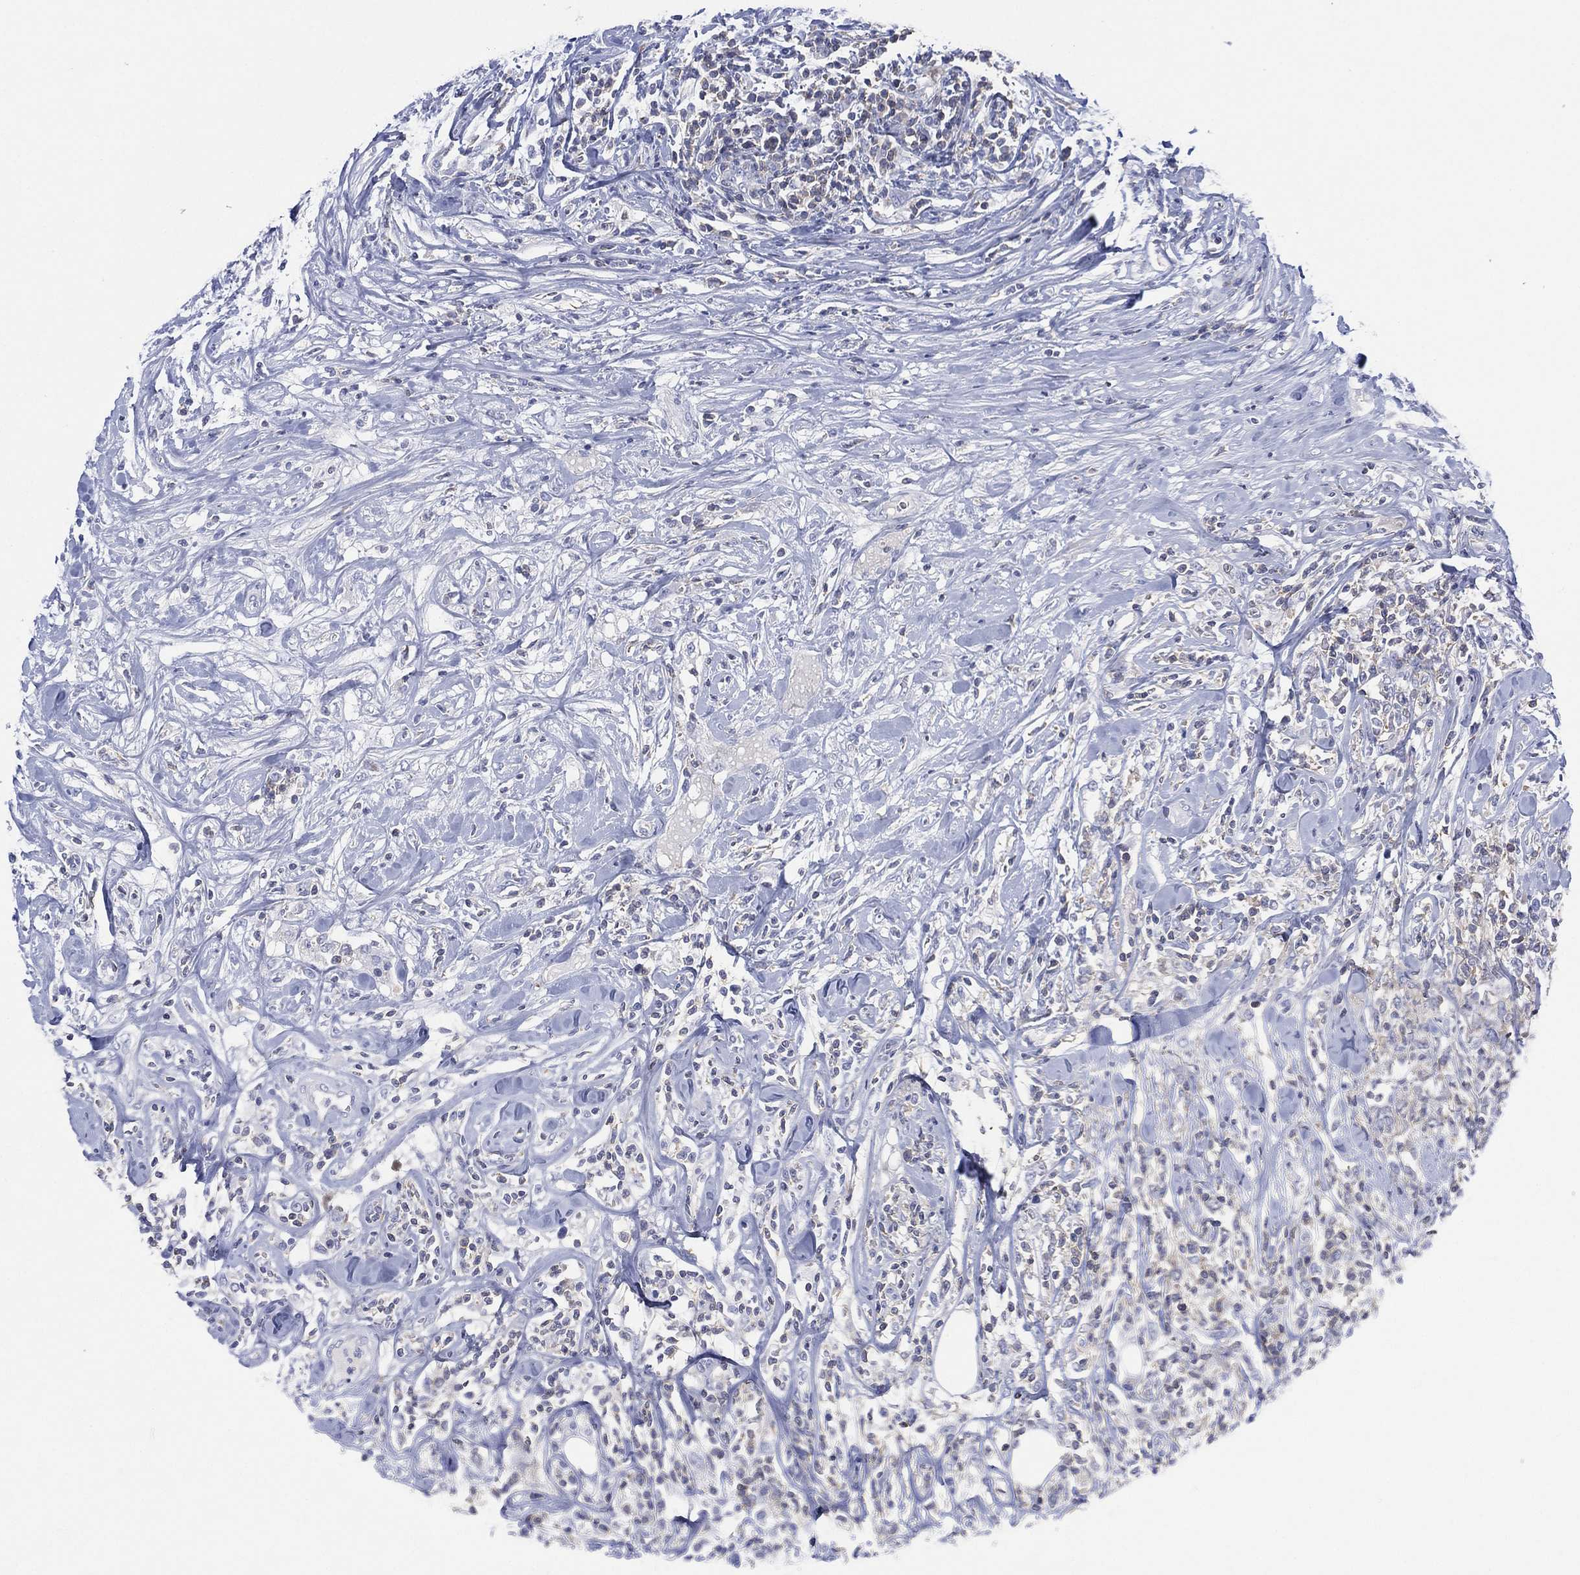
{"staining": {"intensity": "negative", "quantity": "none", "location": "none"}, "tissue": "lymphoma", "cell_type": "Tumor cells", "image_type": "cancer", "snomed": [{"axis": "morphology", "description": "Malignant lymphoma, non-Hodgkin's type, High grade"}, {"axis": "topography", "description": "Lymph node"}], "caption": "There is no significant staining in tumor cells of lymphoma.", "gene": "SEPTIN1", "patient": {"sex": "female", "age": 84}}